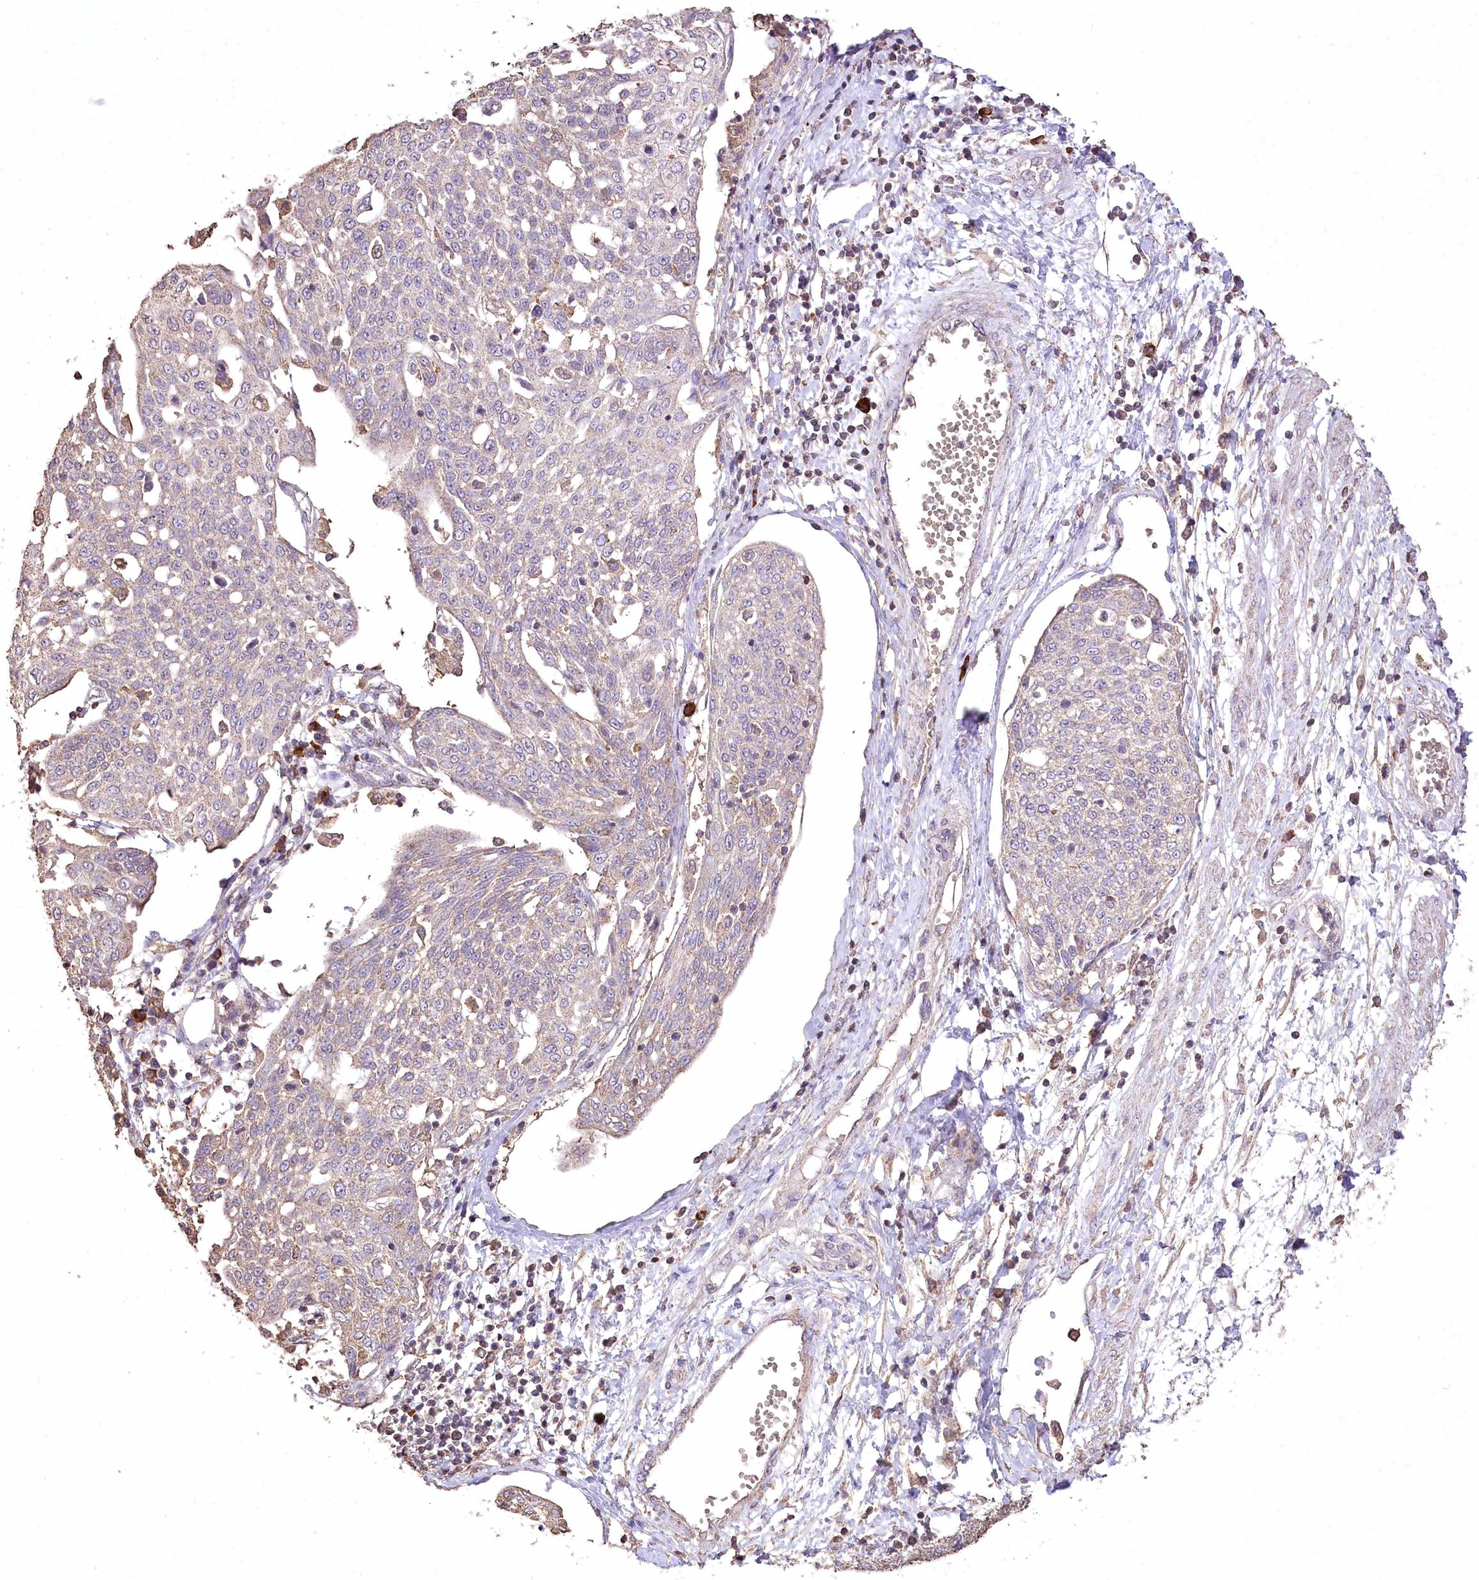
{"staining": {"intensity": "negative", "quantity": "none", "location": "none"}, "tissue": "cervical cancer", "cell_type": "Tumor cells", "image_type": "cancer", "snomed": [{"axis": "morphology", "description": "Squamous cell carcinoma, NOS"}, {"axis": "topography", "description": "Cervix"}], "caption": "A micrograph of human cervical squamous cell carcinoma is negative for staining in tumor cells.", "gene": "IREB2", "patient": {"sex": "female", "age": 34}}